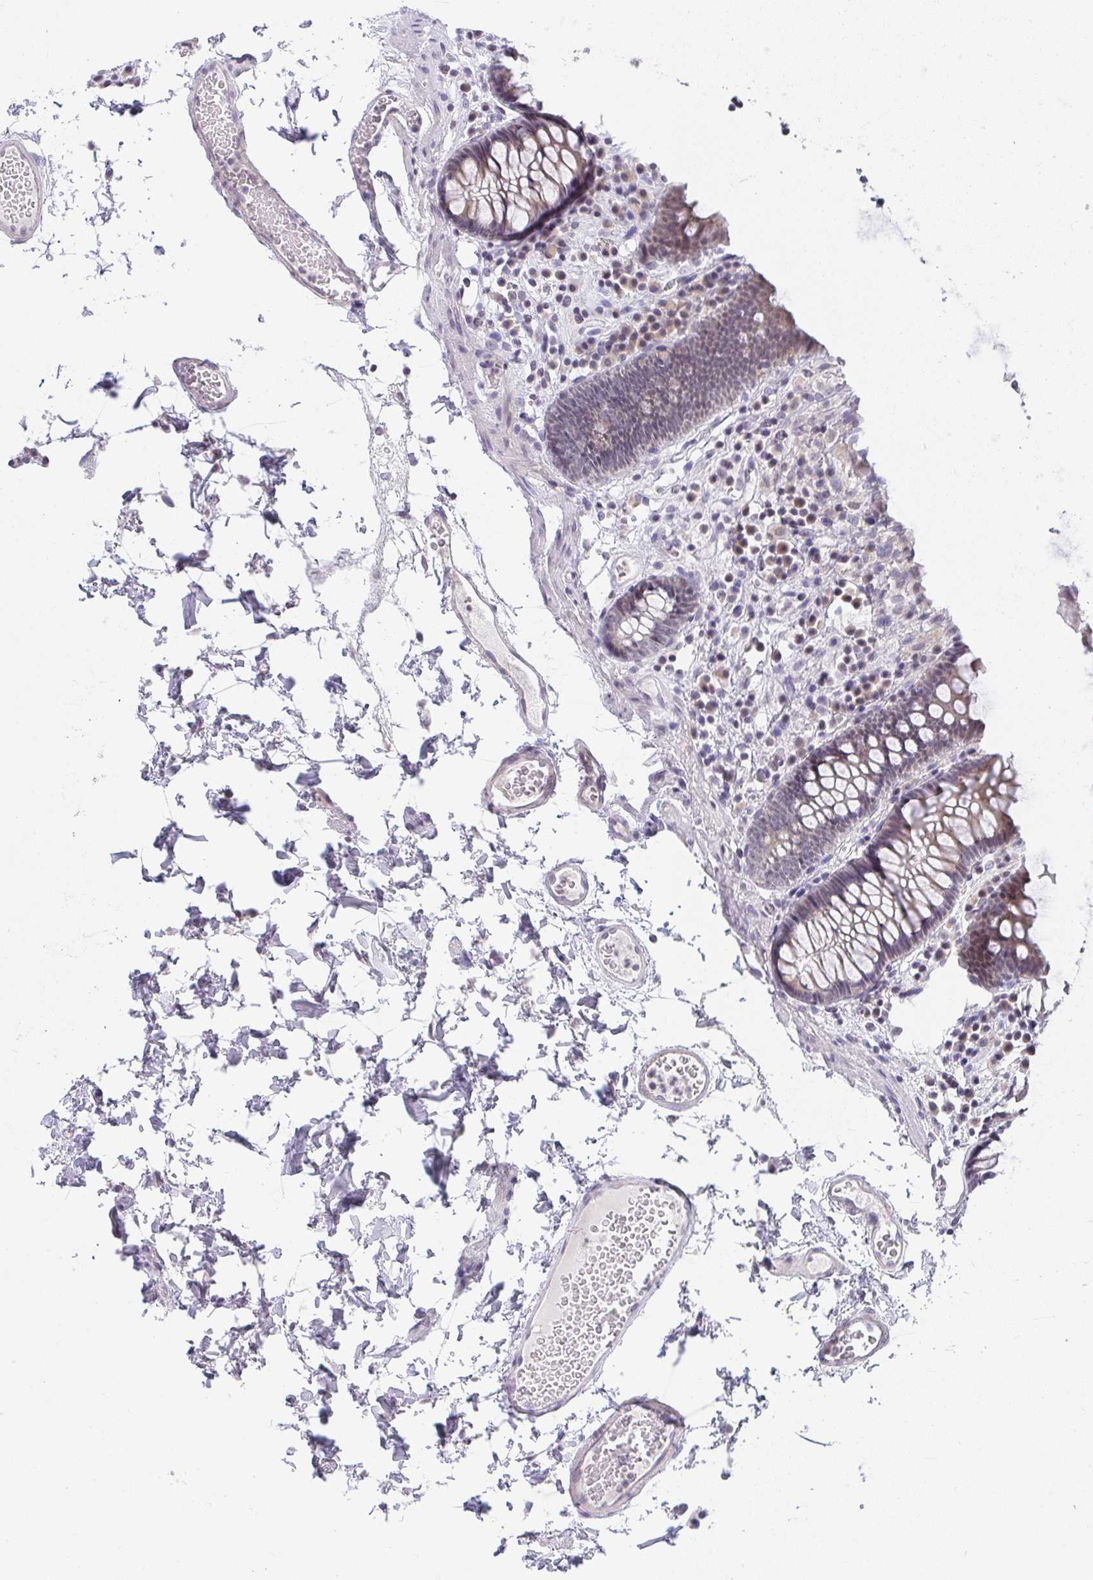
{"staining": {"intensity": "negative", "quantity": "none", "location": "none"}, "tissue": "colon", "cell_type": "Endothelial cells", "image_type": "normal", "snomed": [{"axis": "morphology", "description": "Normal tissue, NOS"}, {"axis": "topography", "description": "Colon"}, {"axis": "topography", "description": "Peripheral nerve tissue"}], "caption": "There is no significant staining in endothelial cells of colon. (DAB (3,3'-diaminobenzidine) IHC, high magnification).", "gene": "CACNA1S", "patient": {"sex": "male", "age": 84}}